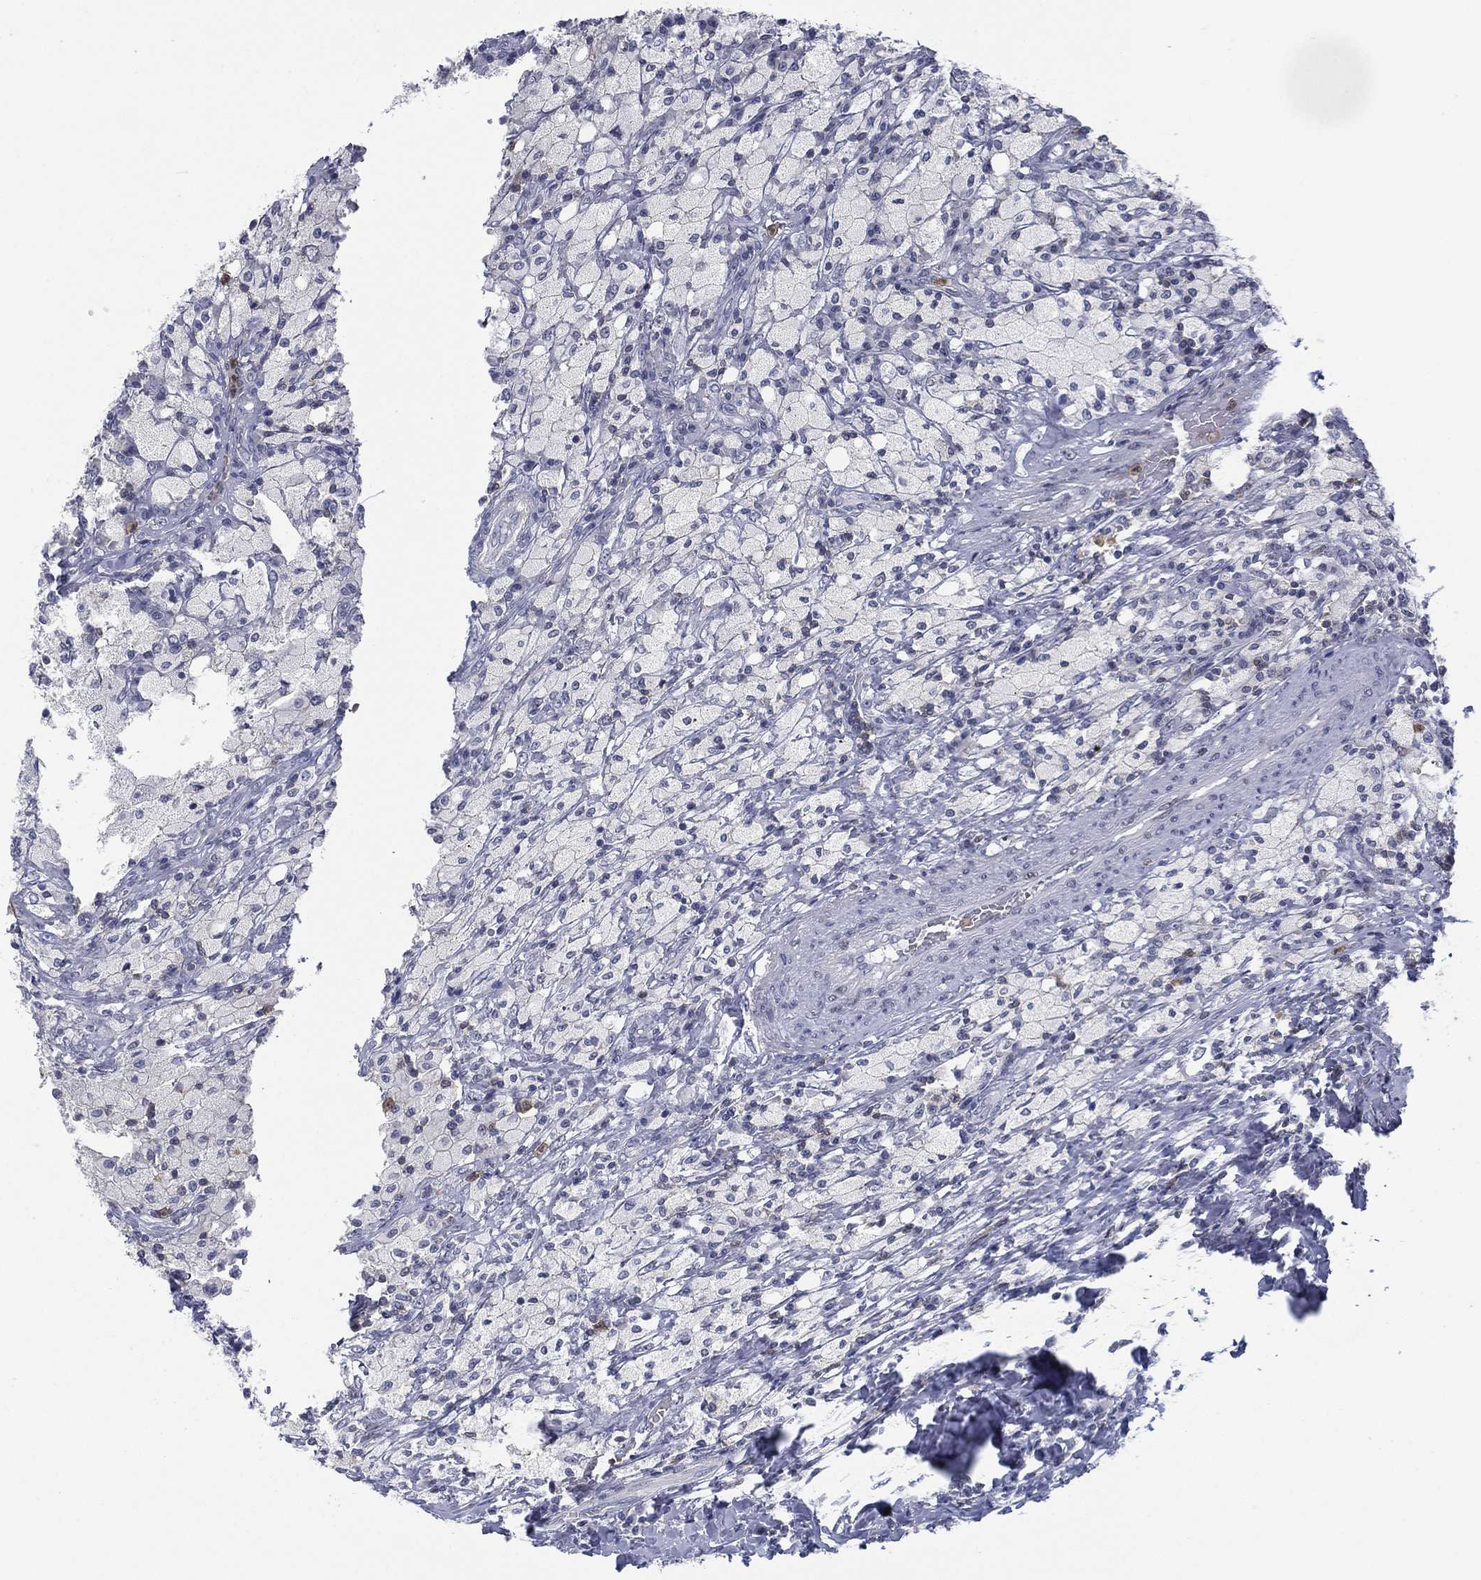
{"staining": {"intensity": "weak", "quantity": "<25%", "location": "nuclear"}, "tissue": "testis cancer", "cell_type": "Tumor cells", "image_type": "cancer", "snomed": [{"axis": "morphology", "description": "Necrosis, NOS"}, {"axis": "morphology", "description": "Carcinoma, Embryonal, NOS"}, {"axis": "topography", "description": "Testis"}], "caption": "High power microscopy photomicrograph of an IHC photomicrograph of testis cancer, revealing no significant staining in tumor cells.", "gene": "ZNF711", "patient": {"sex": "male", "age": 19}}